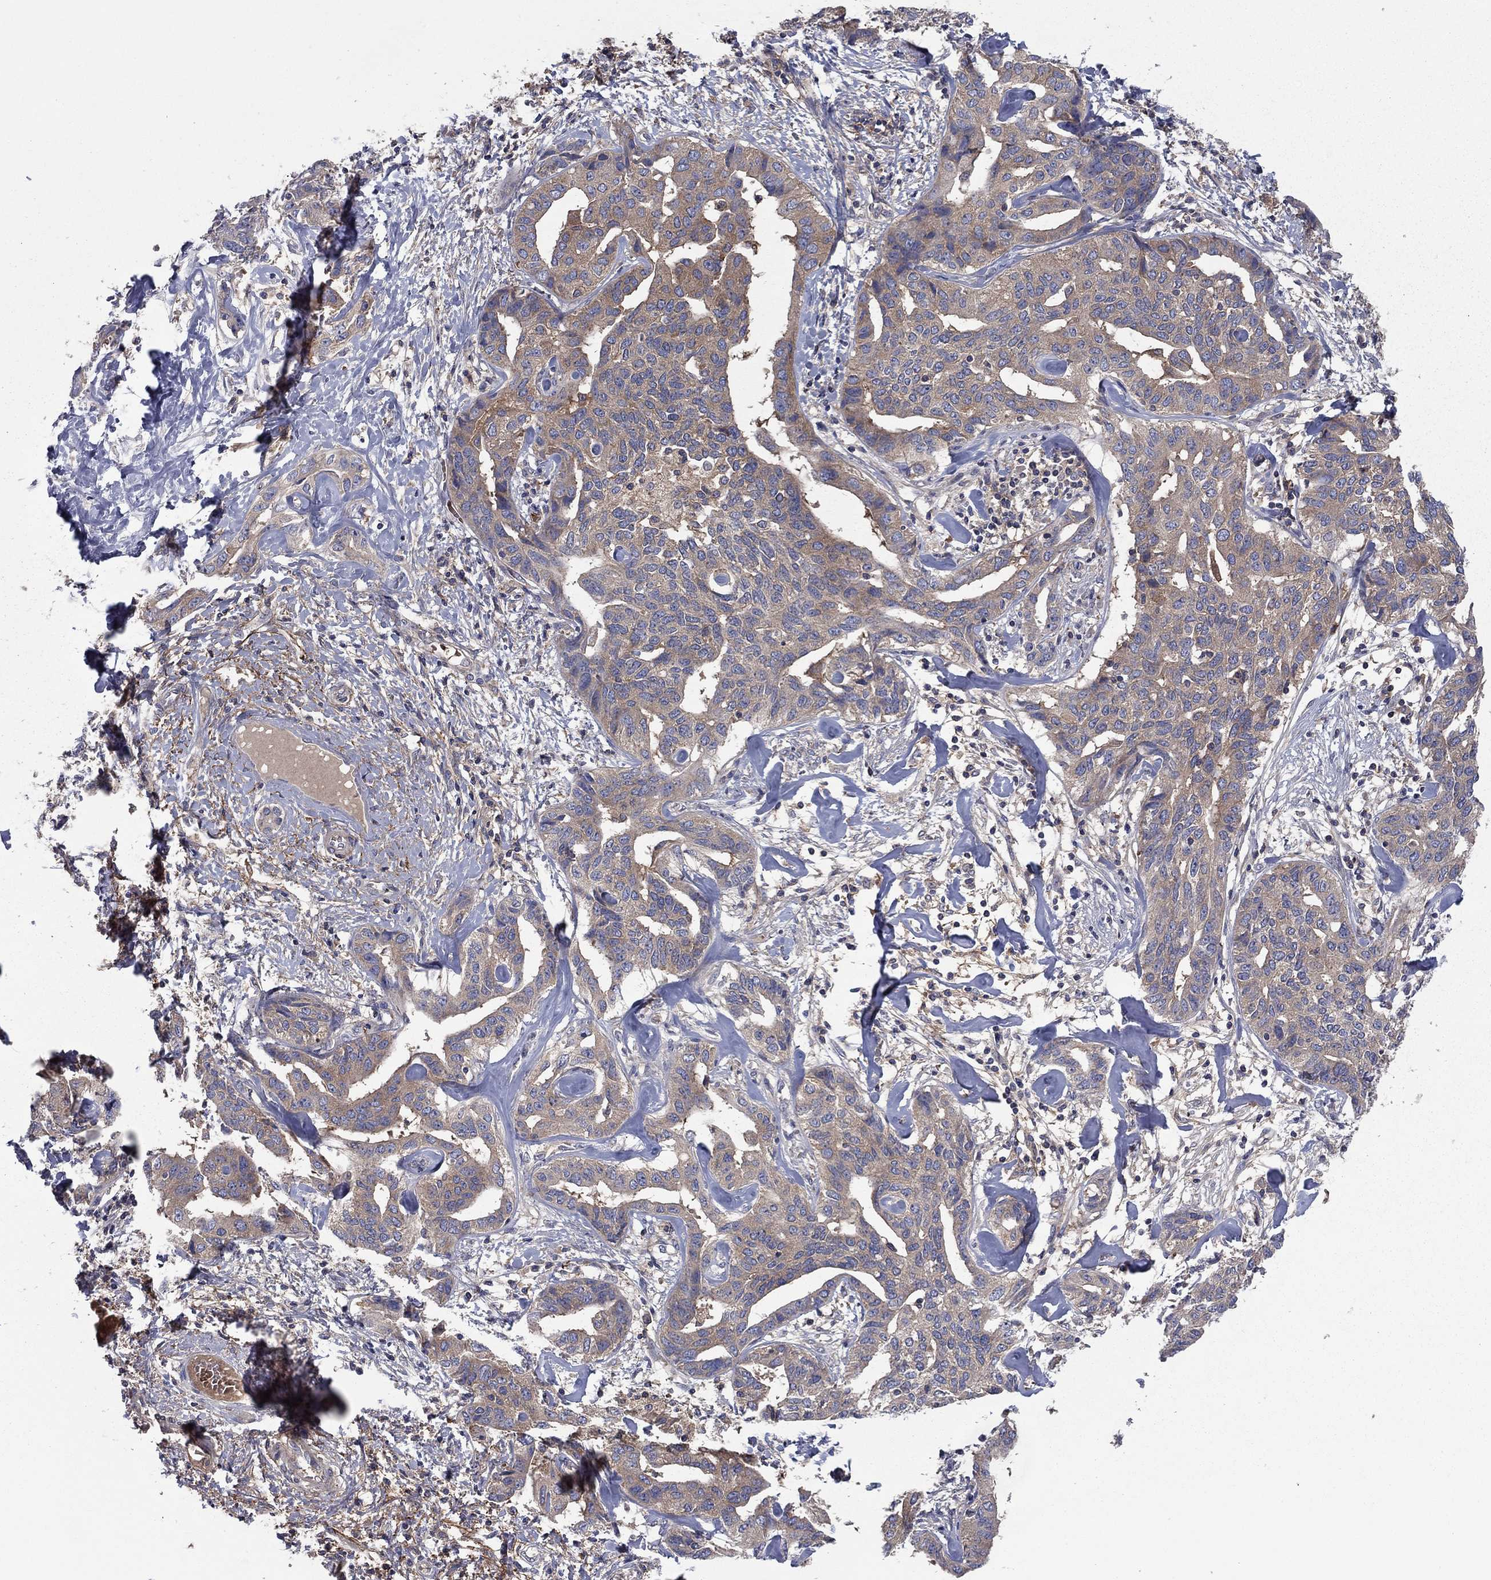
{"staining": {"intensity": "weak", "quantity": "25%-75%", "location": "cytoplasmic/membranous"}, "tissue": "liver cancer", "cell_type": "Tumor cells", "image_type": "cancer", "snomed": [{"axis": "morphology", "description": "Cholangiocarcinoma"}, {"axis": "topography", "description": "Liver"}], "caption": "A photomicrograph showing weak cytoplasmic/membranous positivity in approximately 25%-75% of tumor cells in liver cancer, as visualized by brown immunohistochemical staining.", "gene": "RNF123", "patient": {"sex": "male", "age": 59}}